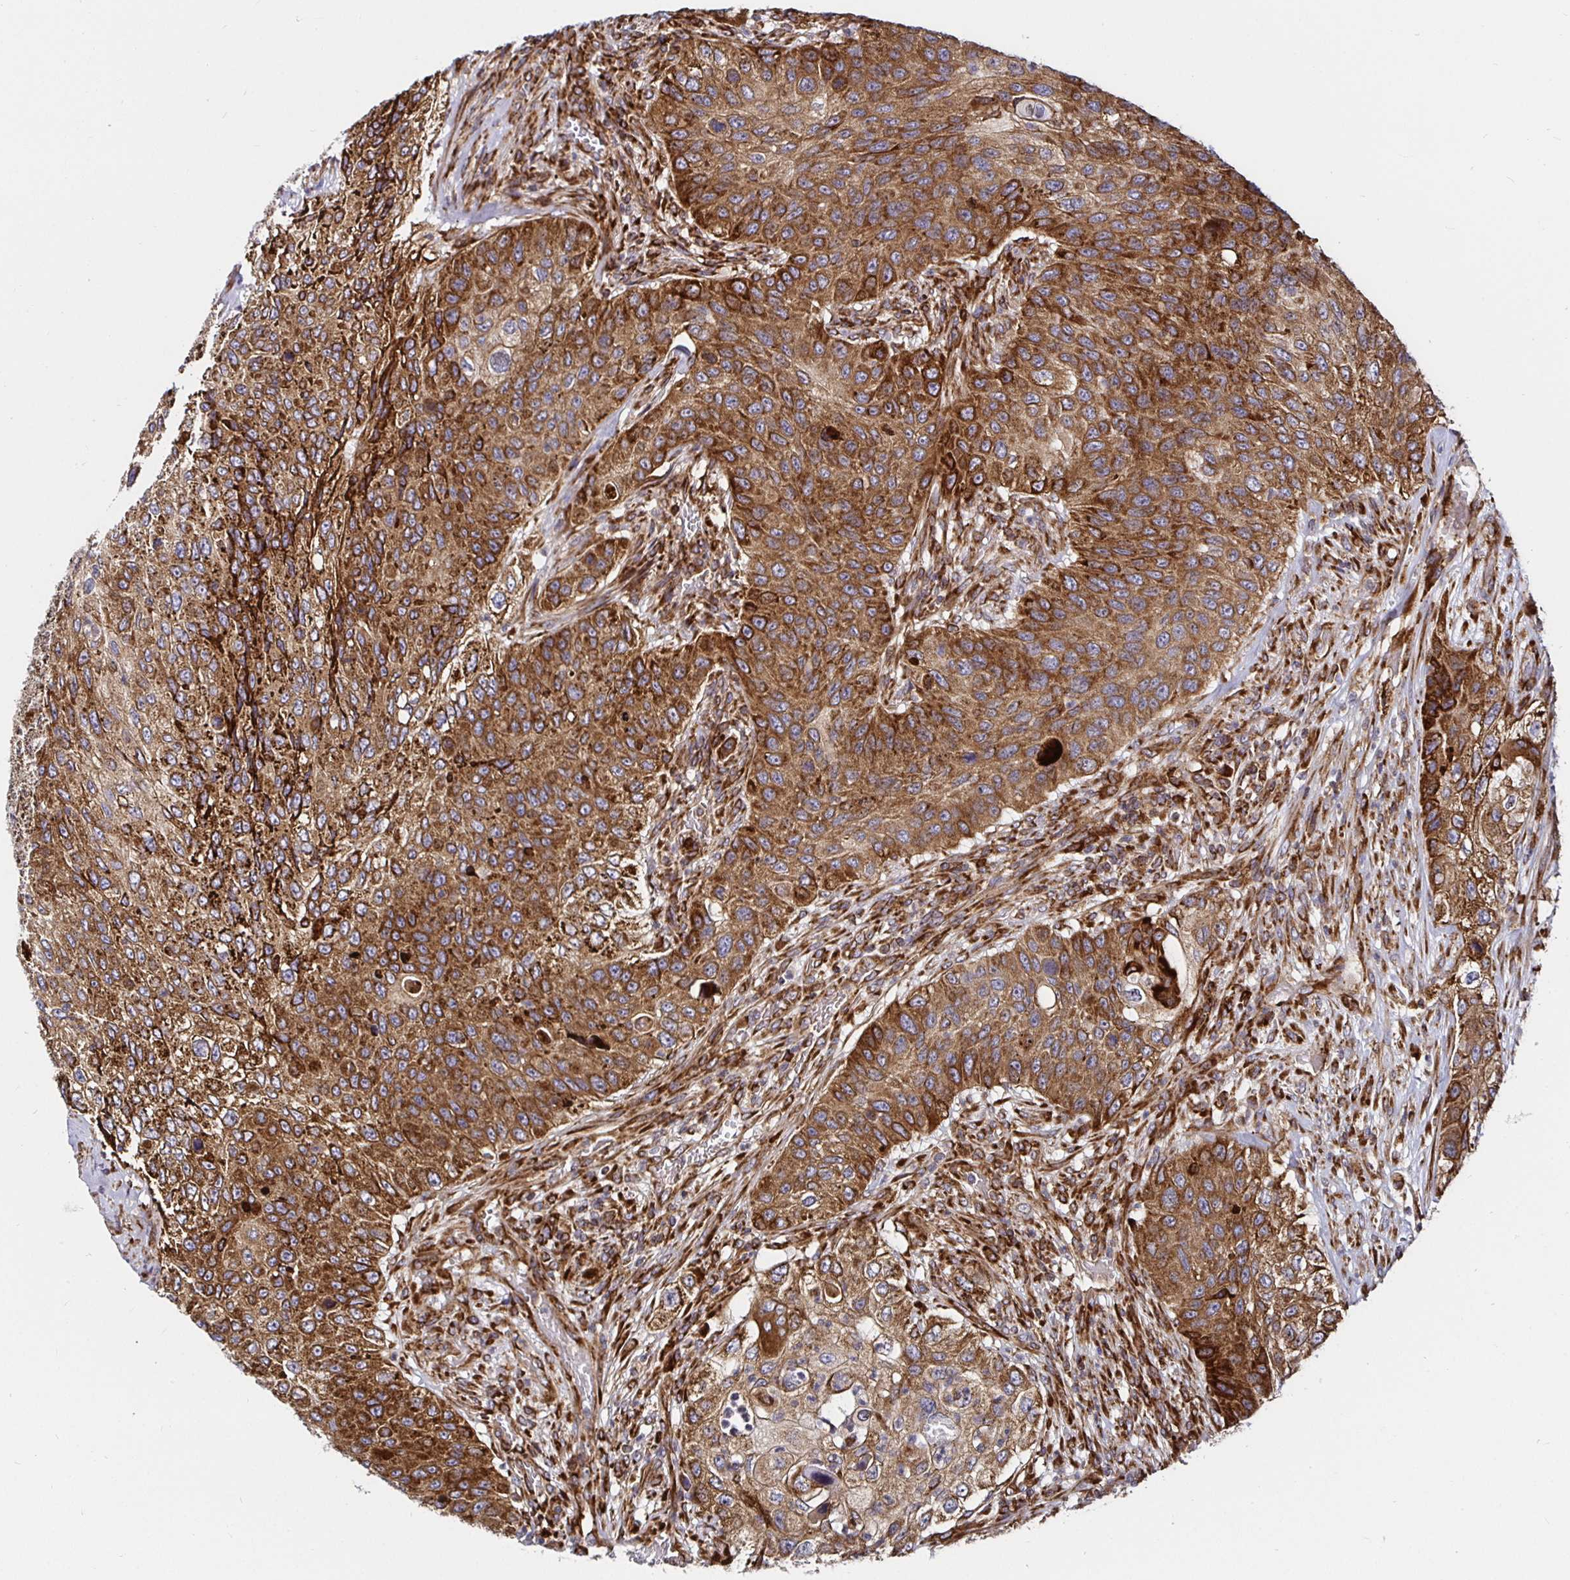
{"staining": {"intensity": "strong", "quantity": ">75%", "location": "cytoplasmic/membranous"}, "tissue": "urothelial cancer", "cell_type": "Tumor cells", "image_type": "cancer", "snomed": [{"axis": "morphology", "description": "Urothelial carcinoma, High grade"}, {"axis": "topography", "description": "Urinary bladder"}], "caption": "This photomicrograph shows IHC staining of urothelial cancer, with high strong cytoplasmic/membranous positivity in approximately >75% of tumor cells.", "gene": "SMYD3", "patient": {"sex": "female", "age": 60}}